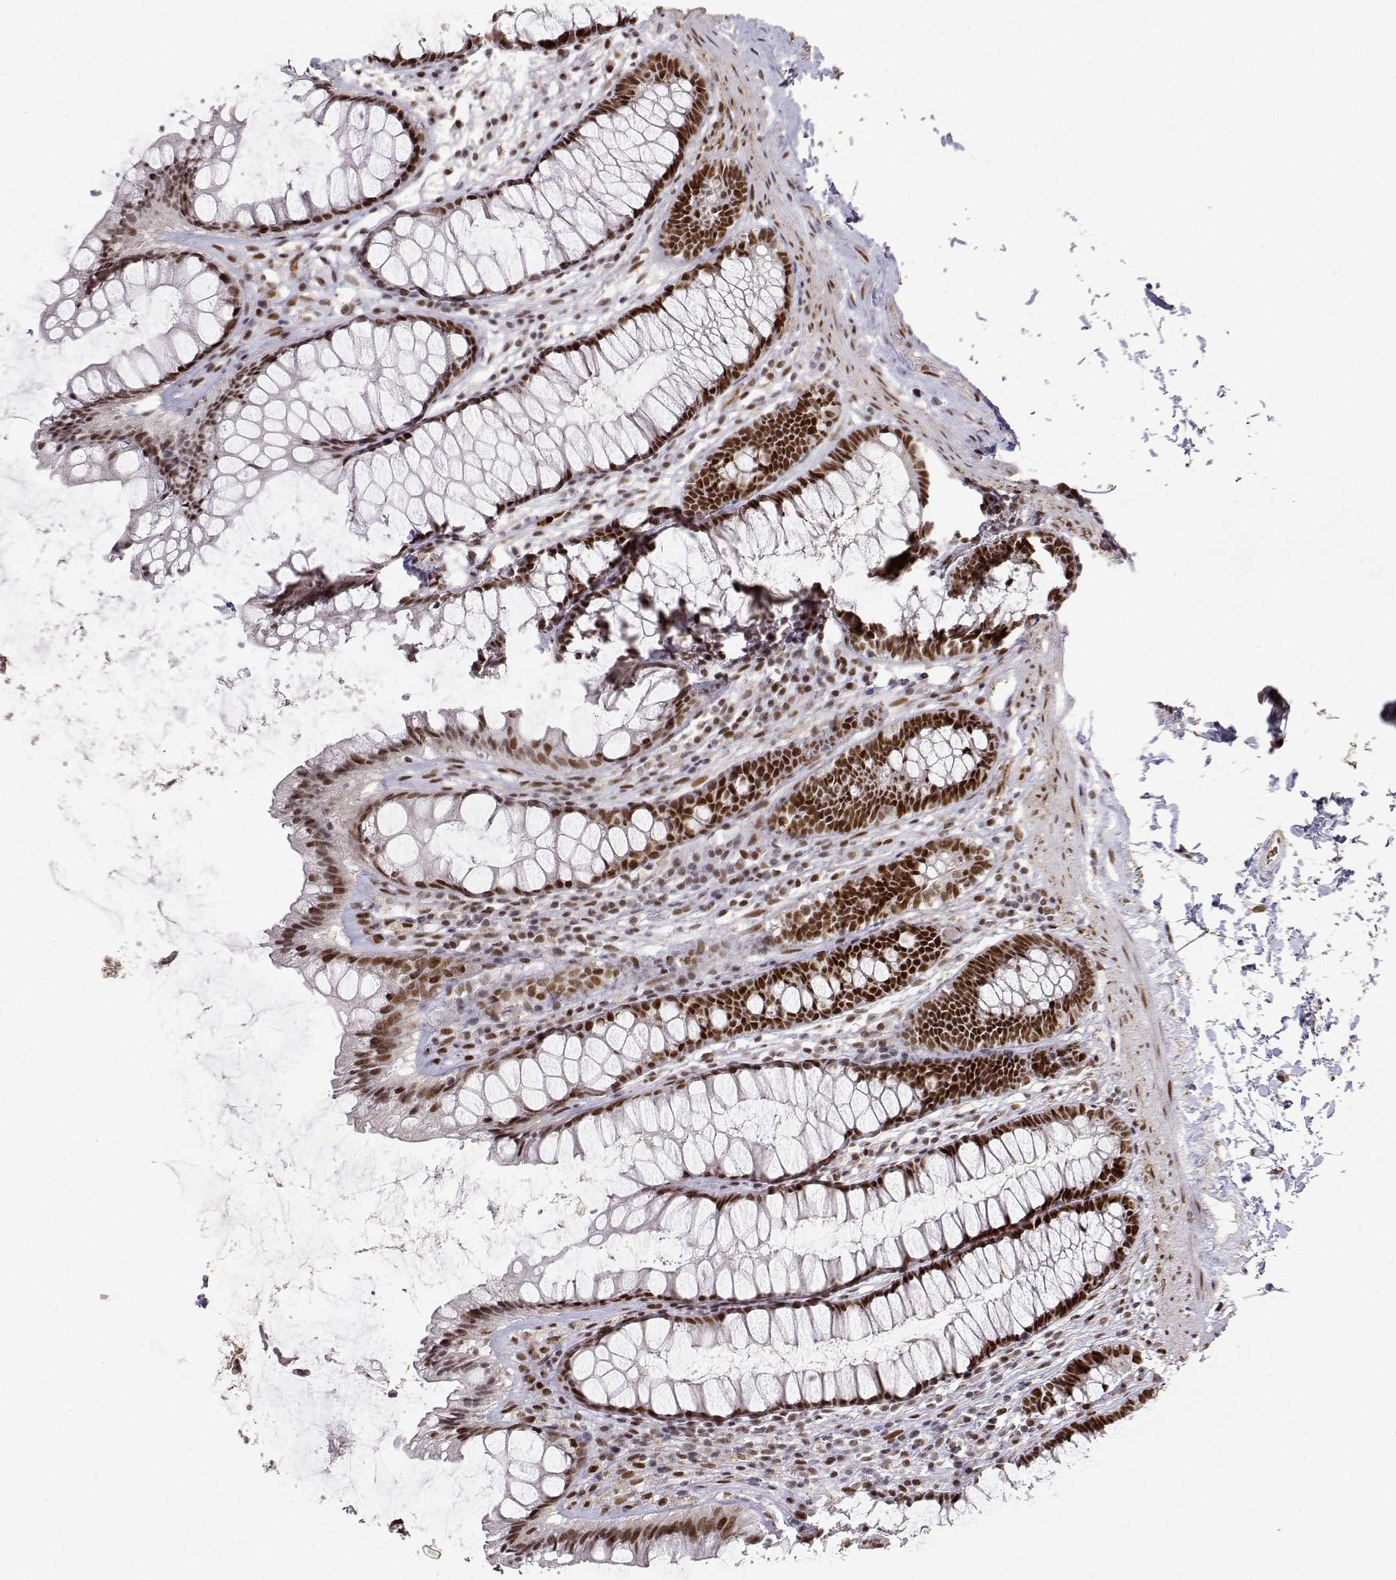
{"staining": {"intensity": "strong", "quantity": "<25%", "location": "nuclear"}, "tissue": "rectum", "cell_type": "Glandular cells", "image_type": "normal", "snomed": [{"axis": "morphology", "description": "Normal tissue, NOS"}, {"axis": "topography", "description": "Rectum"}], "caption": "Immunohistochemistry (IHC) micrograph of unremarkable rectum: human rectum stained using IHC exhibits medium levels of strong protein expression localized specifically in the nuclear of glandular cells, appearing as a nuclear brown color.", "gene": "RSF1", "patient": {"sex": "male", "age": 72}}